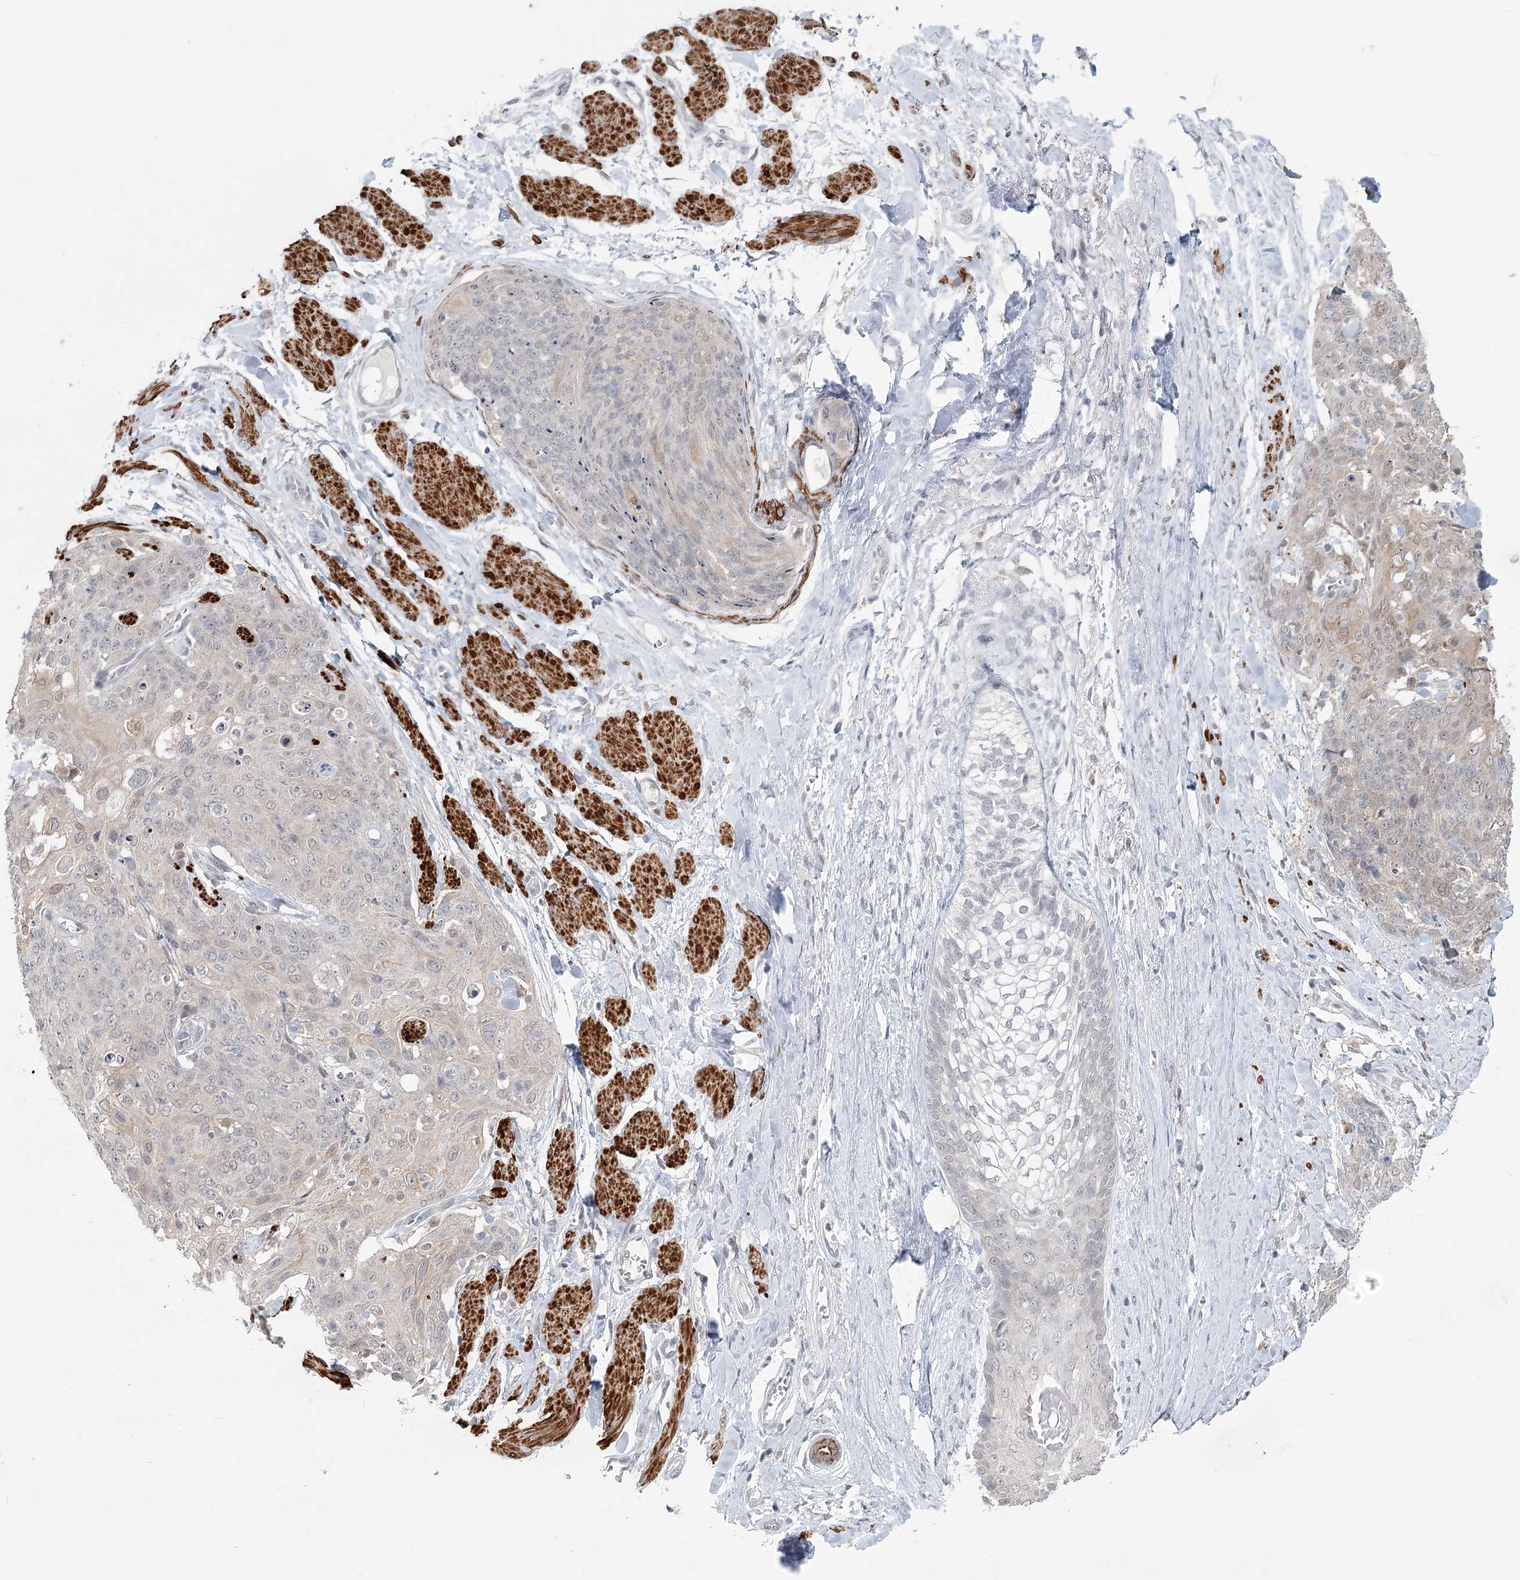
{"staining": {"intensity": "negative", "quantity": "none", "location": "none"}, "tissue": "skin cancer", "cell_type": "Tumor cells", "image_type": "cancer", "snomed": [{"axis": "morphology", "description": "Squamous cell carcinoma, NOS"}, {"axis": "topography", "description": "Skin"}, {"axis": "topography", "description": "Vulva"}], "caption": "High magnification brightfield microscopy of skin cancer stained with DAB (3,3'-diaminobenzidine) (brown) and counterstained with hematoxylin (blue): tumor cells show no significant expression.", "gene": "TMEM70", "patient": {"sex": "female", "age": 85}}